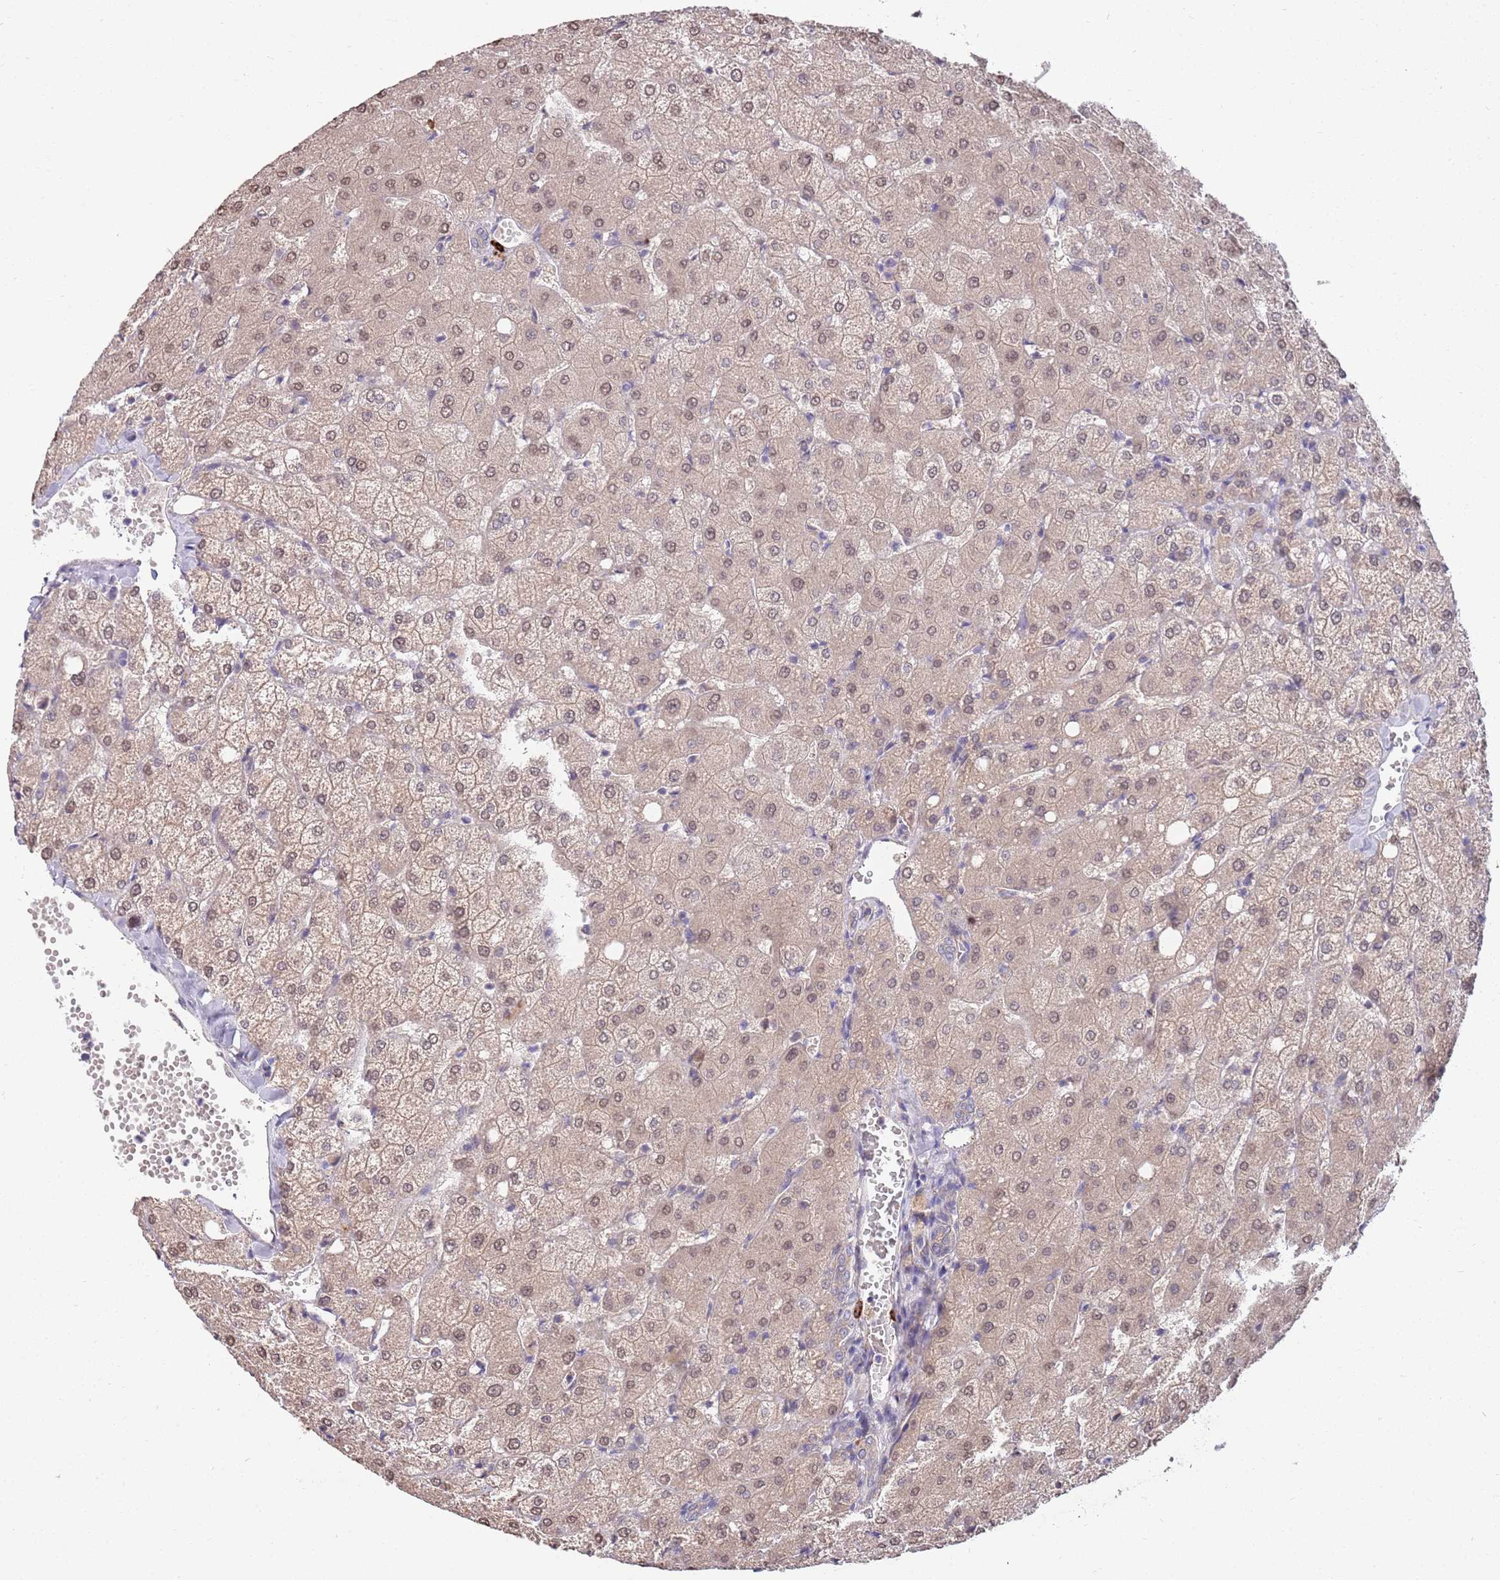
{"staining": {"intensity": "negative", "quantity": "none", "location": "none"}, "tissue": "liver", "cell_type": "Cholangiocytes", "image_type": "normal", "snomed": [{"axis": "morphology", "description": "Normal tissue, NOS"}, {"axis": "topography", "description": "Liver"}], "caption": "DAB immunohistochemical staining of normal liver demonstrates no significant expression in cholangiocytes.", "gene": "MARVELD2", "patient": {"sex": "female", "age": 54}}